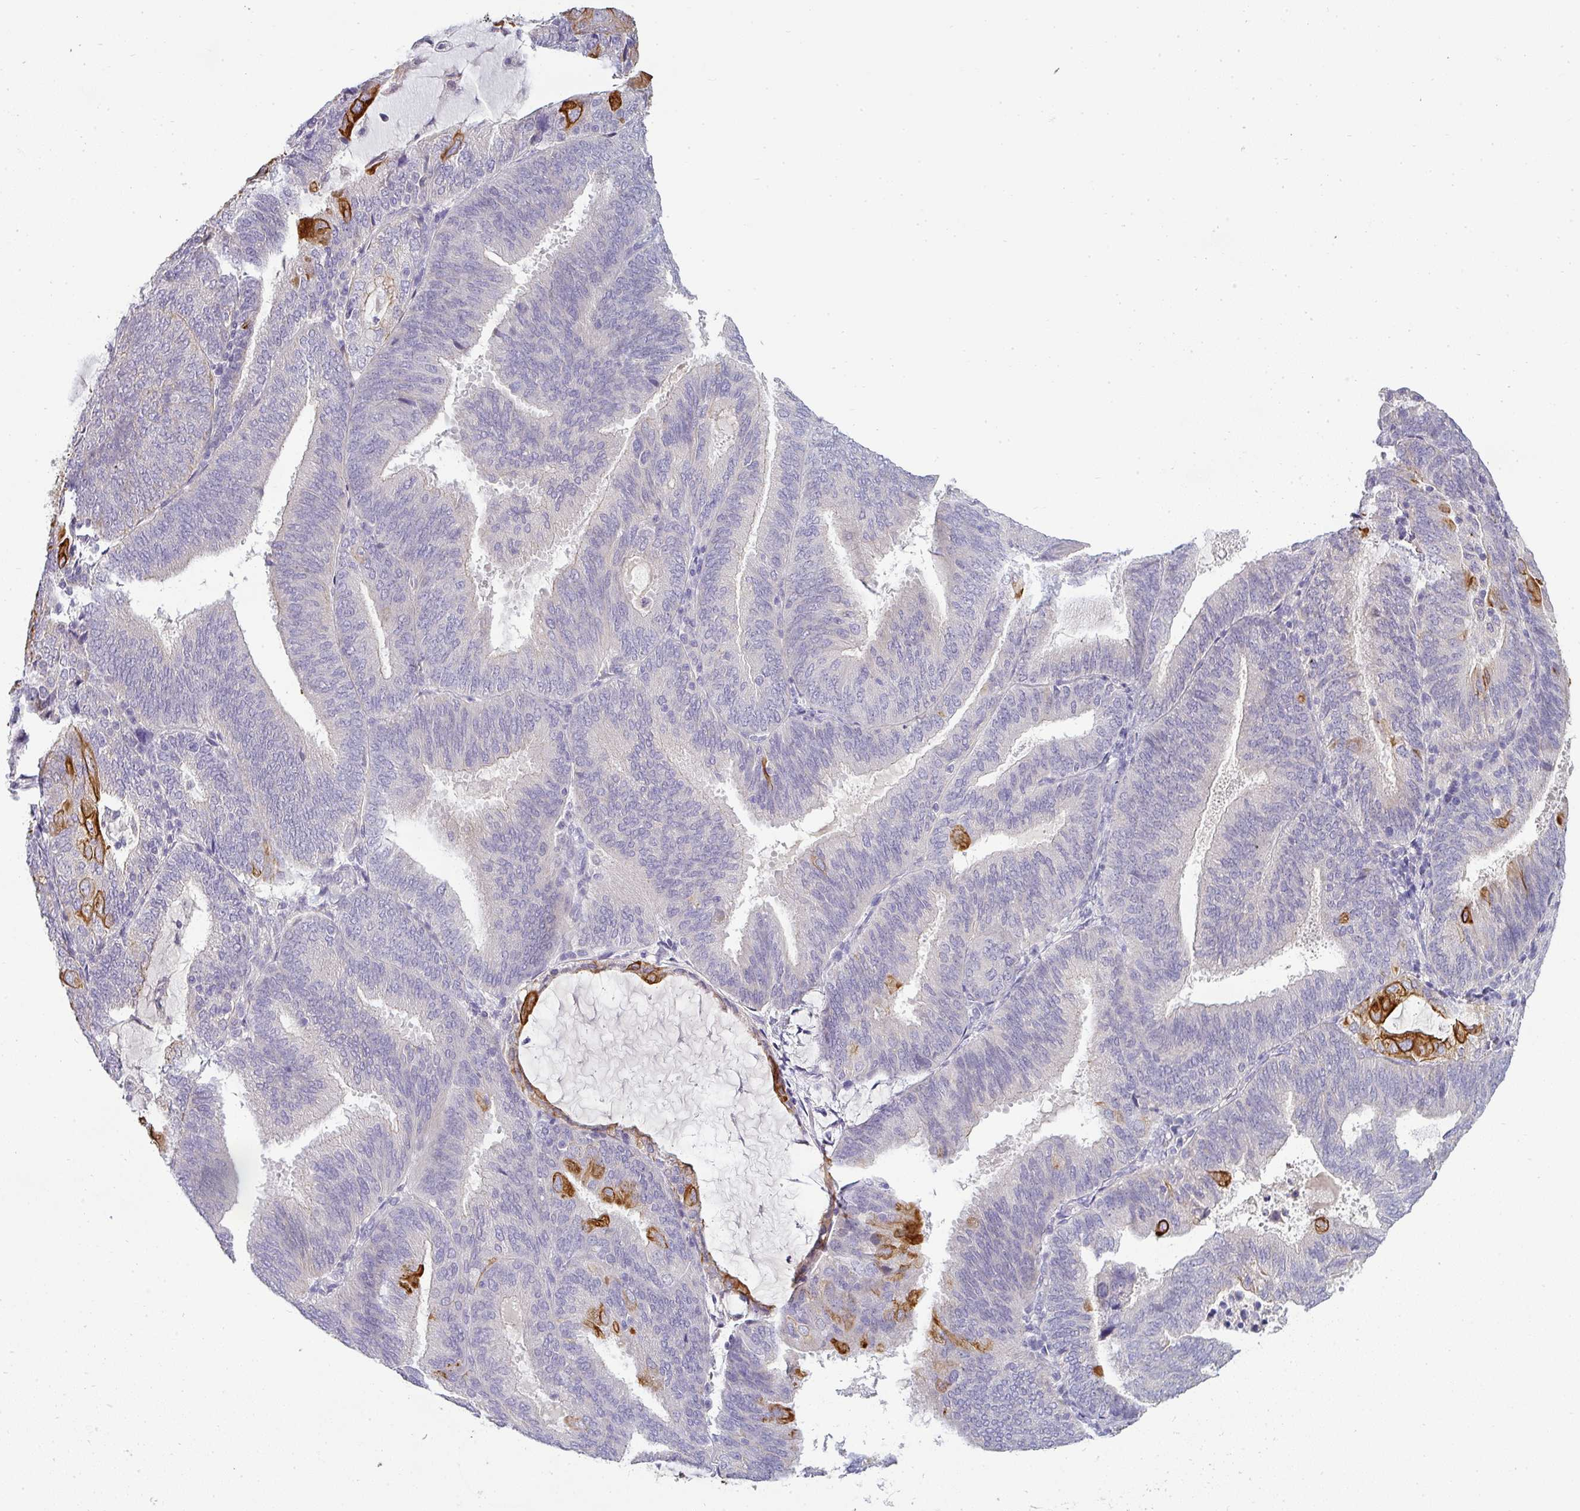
{"staining": {"intensity": "strong", "quantity": "<25%", "location": "cytoplasmic/membranous"}, "tissue": "endometrial cancer", "cell_type": "Tumor cells", "image_type": "cancer", "snomed": [{"axis": "morphology", "description": "Adenocarcinoma, NOS"}, {"axis": "topography", "description": "Endometrium"}], "caption": "Endometrial cancer stained for a protein (brown) displays strong cytoplasmic/membranous positive positivity in approximately <25% of tumor cells.", "gene": "ASXL3", "patient": {"sex": "female", "age": 81}}